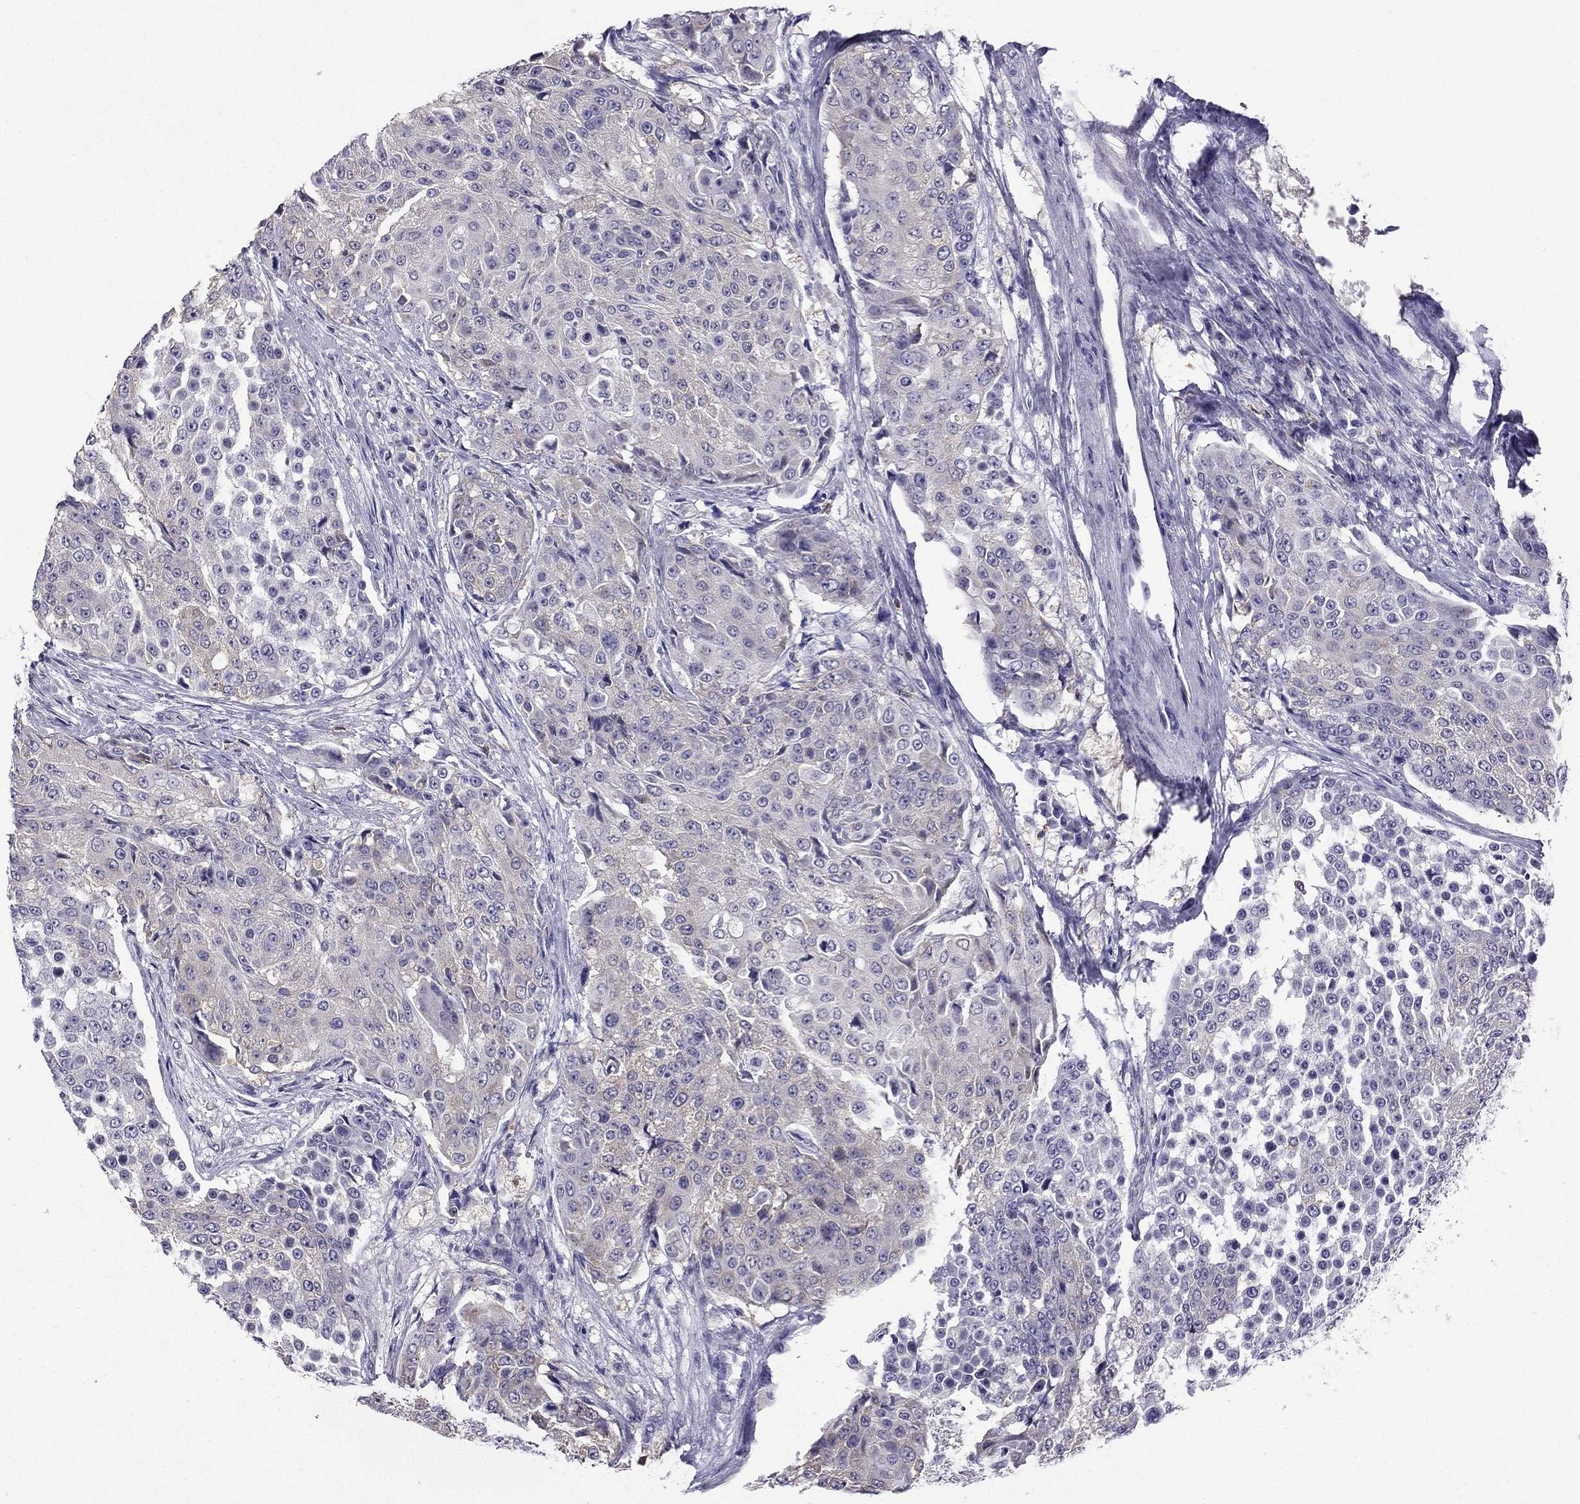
{"staining": {"intensity": "negative", "quantity": "none", "location": "none"}, "tissue": "urothelial cancer", "cell_type": "Tumor cells", "image_type": "cancer", "snomed": [{"axis": "morphology", "description": "Urothelial carcinoma, High grade"}, {"axis": "topography", "description": "Urinary bladder"}], "caption": "This is an IHC image of human high-grade urothelial carcinoma. There is no positivity in tumor cells.", "gene": "CCK", "patient": {"sex": "female", "age": 63}}